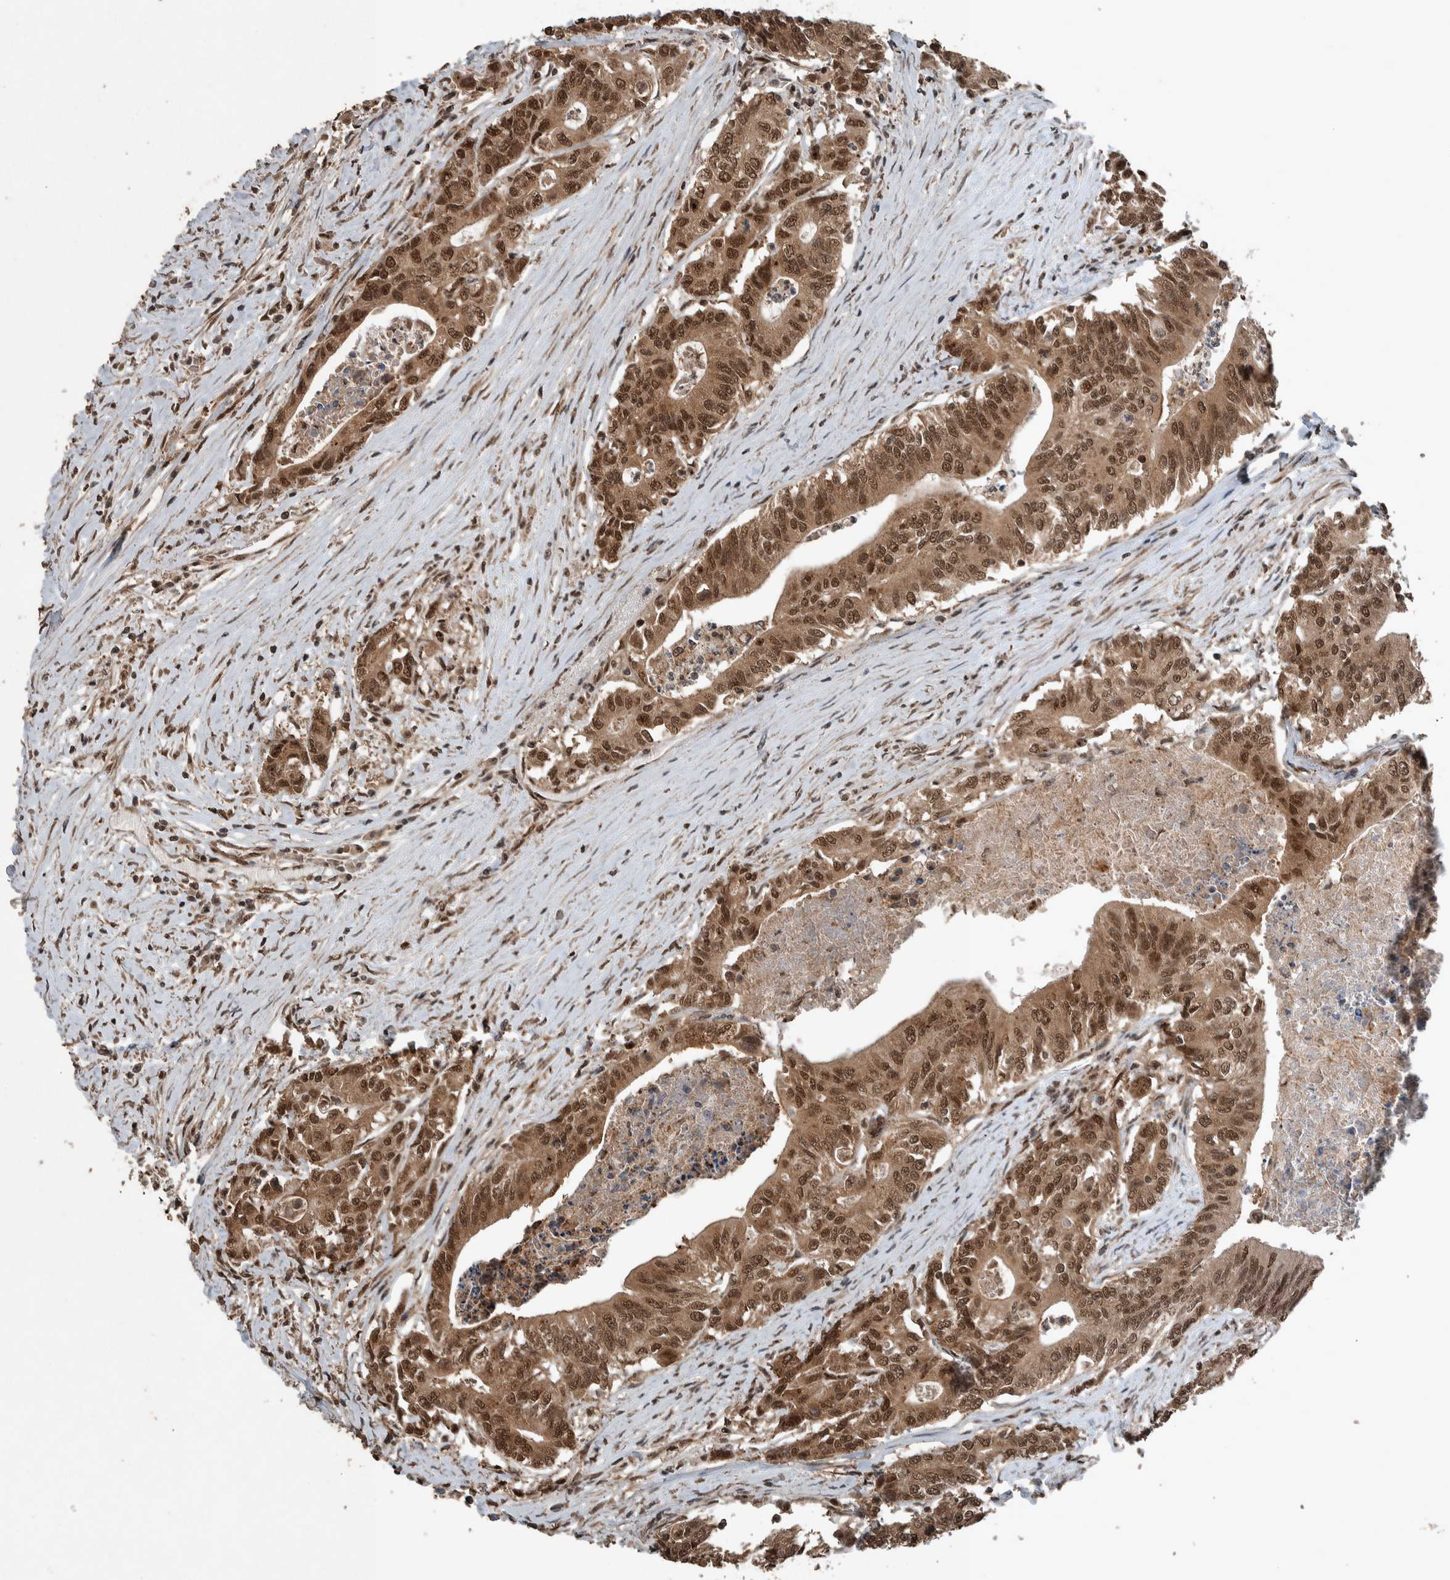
{"staining": {"intensity": "moderate", "quantity": ">75%", "location": "cytoplasmic/membranous,nuclear"}, "tissue": "colorectal cancer", "cell_type": "Tumor cells", "image_type": "cancer", "snomed": [{"axis": "morphology", "description": "Adenocarcinoma, NOS"}, {"axis": "topography", "description": "Colon"}], "caption": "A histopathology image of colorectal cancer stained for a protein demonstrates moderate cytoplasmic/membranous and nuclear brown staining in tumor cells.", "gene": "MYO1E", "patient": {"sex": "female", "age": 77}}